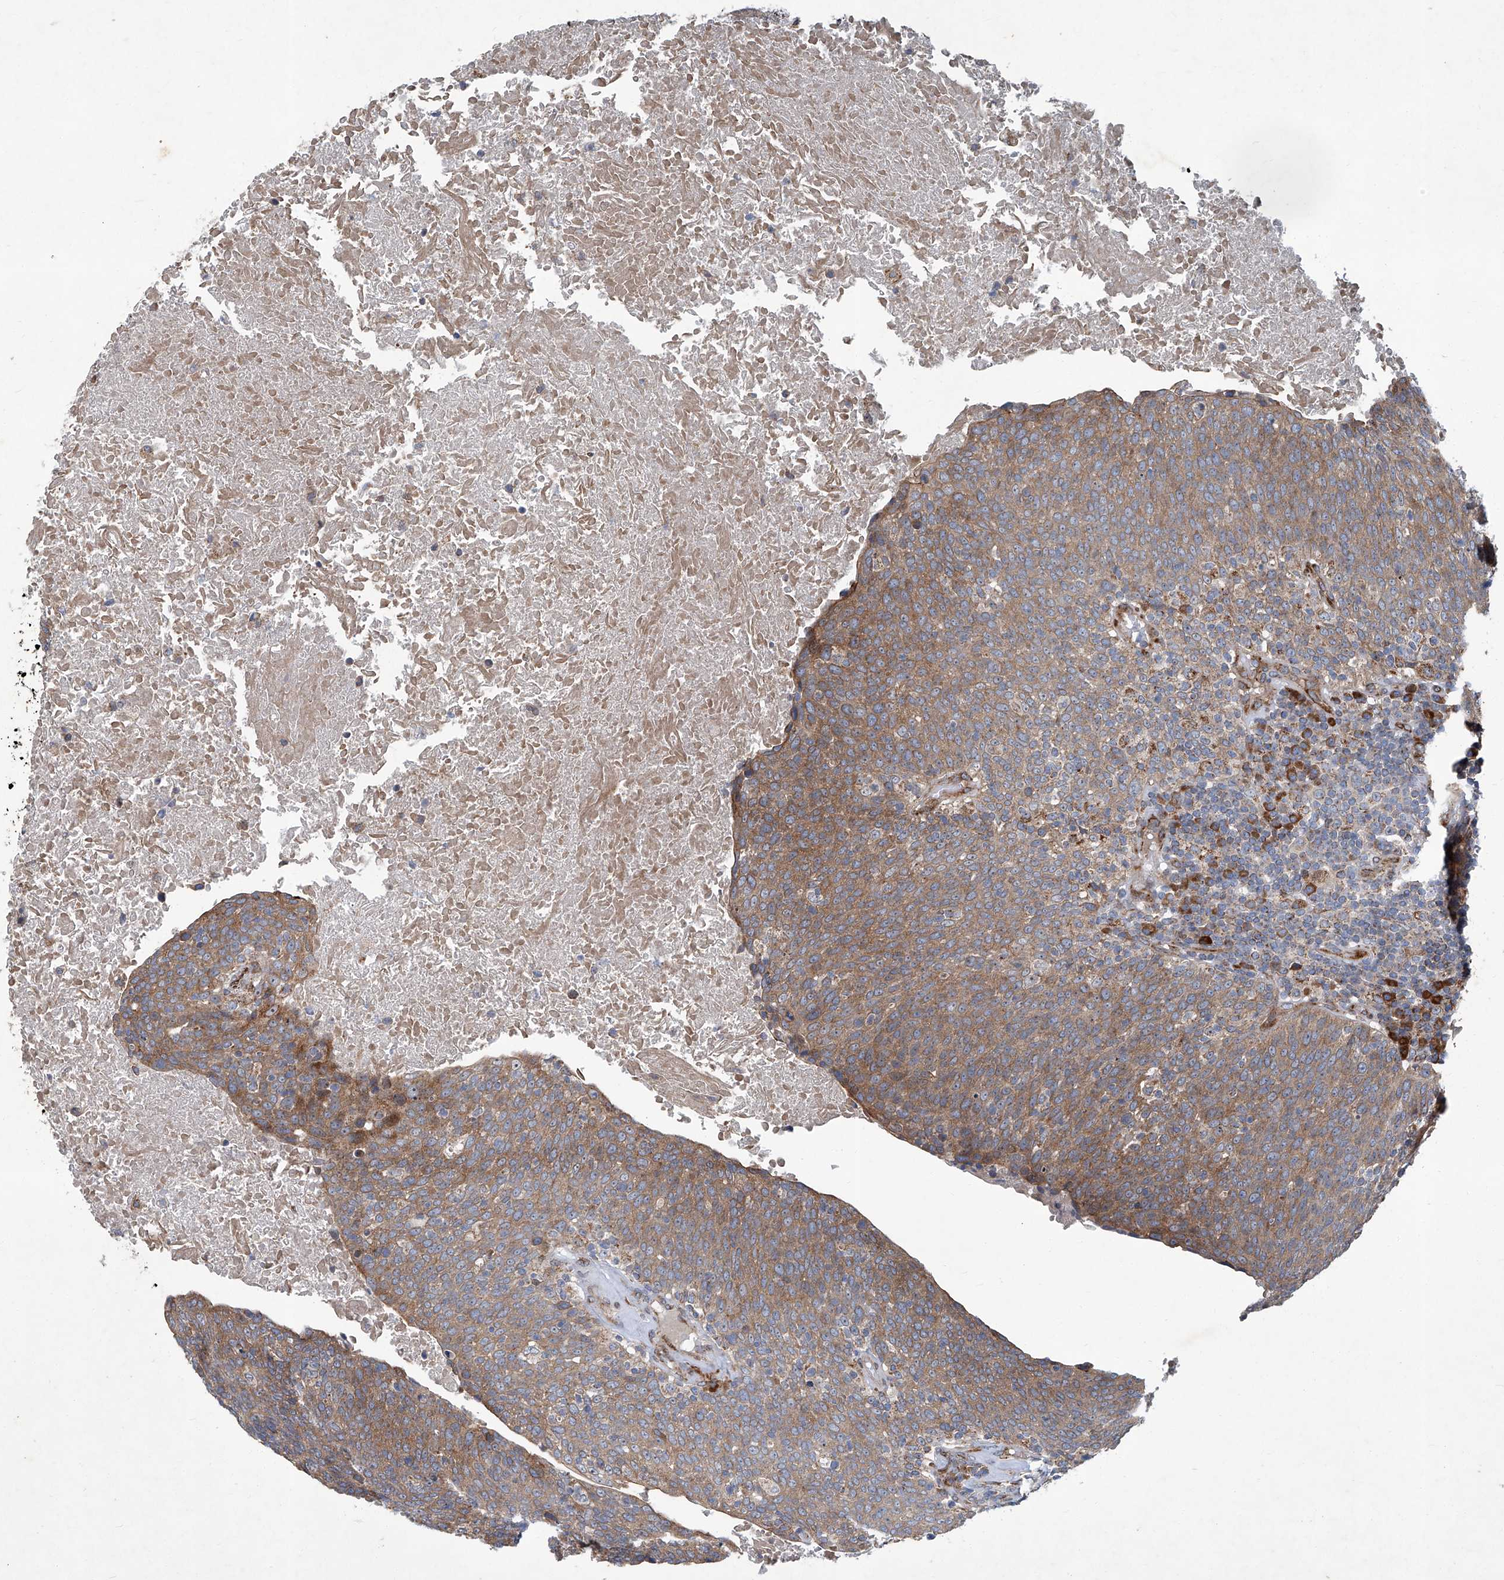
{"staining": {"intensity": "moderate", "quantity": ">75%", "location": "cytoplasmic/membranous"}, "tissue": "head and neck cancer", "cell_type": "Tumor cells", "image_type": "cancer", "snomed": [{"axis": "morphology", "description": "Squamous cell carcinoma, NOS"}, {"axis": "morphology", "description": "Squamous cell carcinoma, metastatic, NOS"}, {"axis": "topography", "description": "Lymph node"}, {"axis": "topography", "description": "Head-Neck"}], "caption": "Protein staining of head and neck cancer tissue shows moderate cytoplasmic/membranous expression in about >75% of tumor cells.", "gene": "GPR132", "patient": {"sex": "male", "age": 62}}